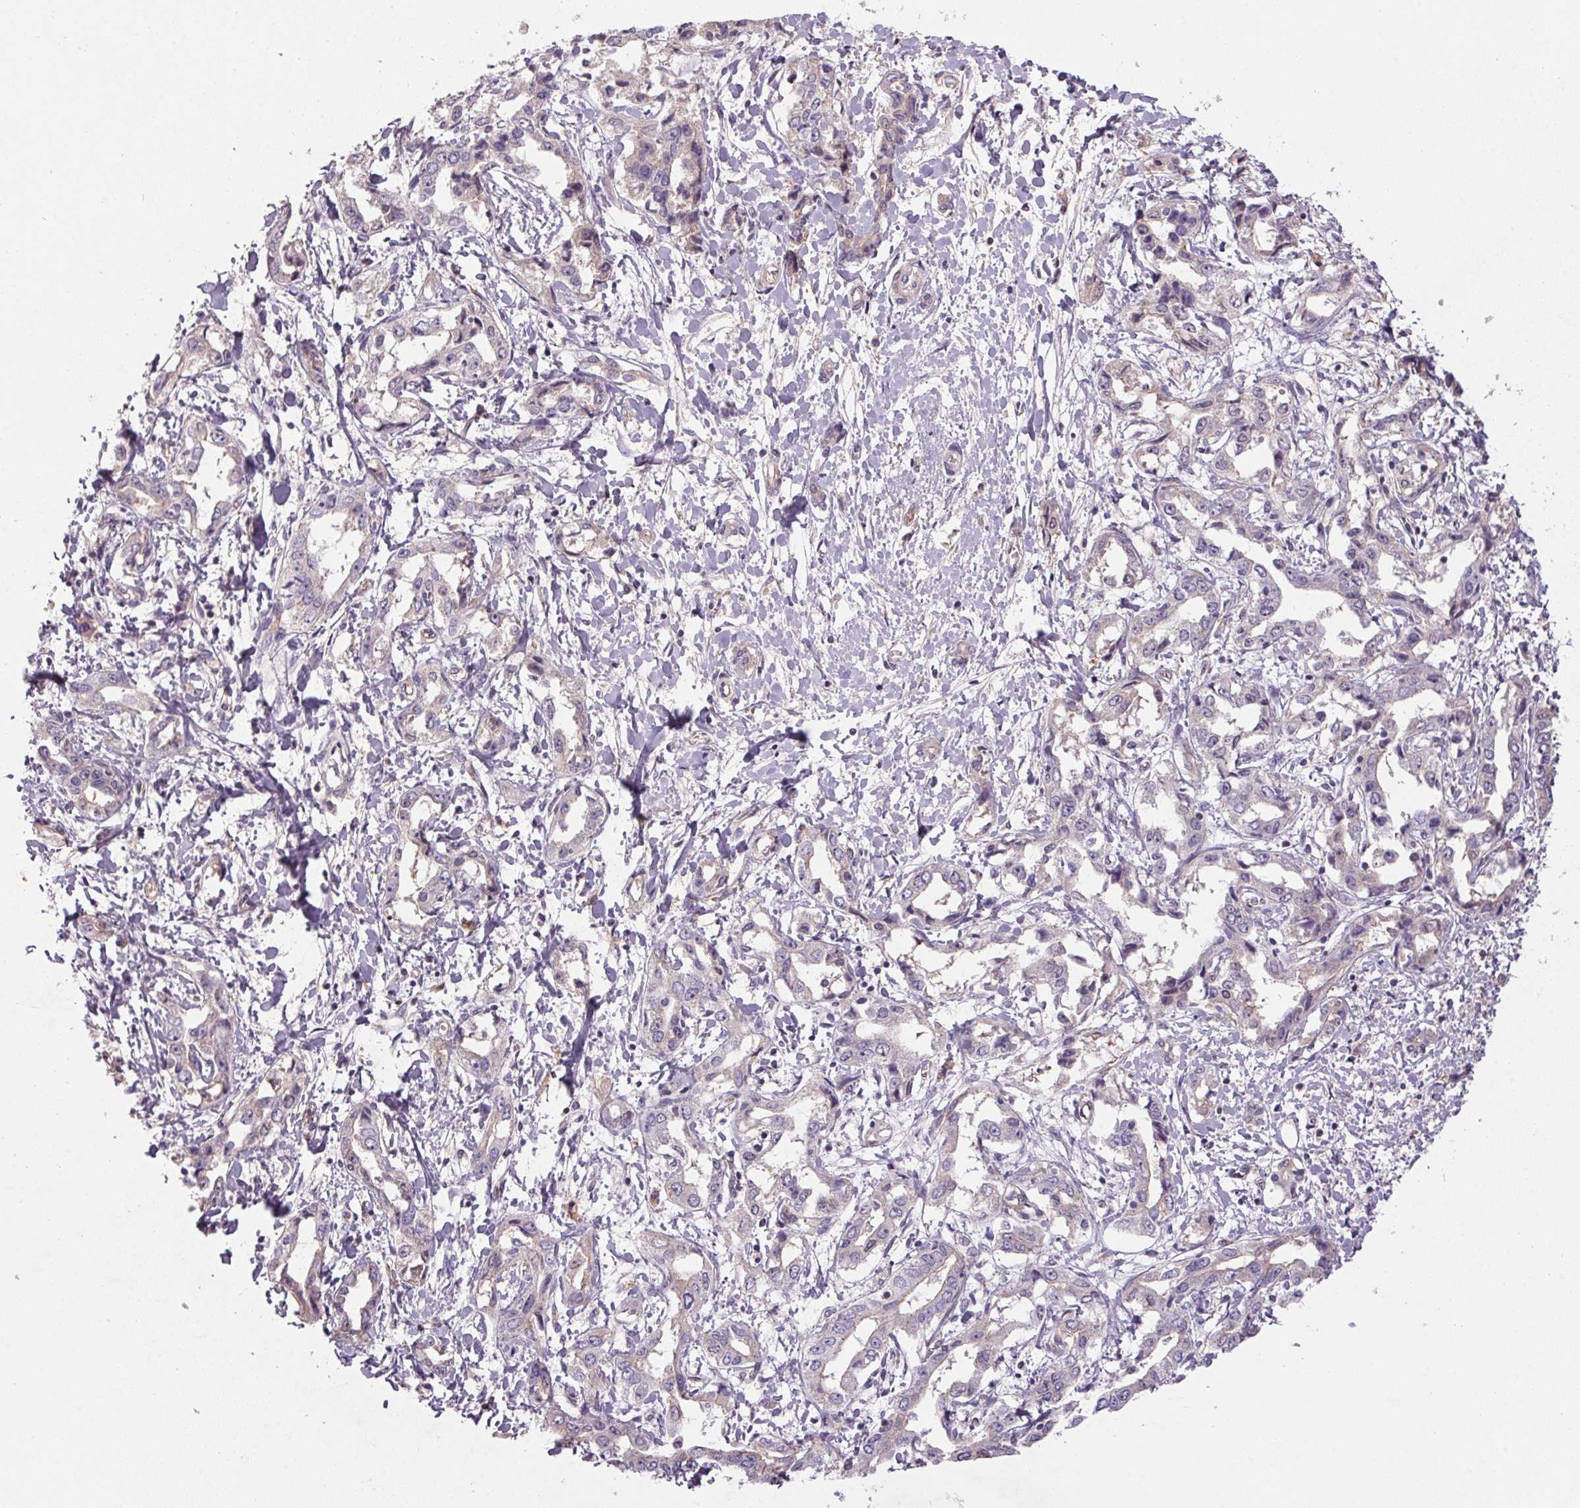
{"staining": {"intensity": "weak", "quantity": "<25%", "location": "cytoplasmic/membranous"}, "tissue": "liver cancer", "cell_type": "Tumor cells", "image_type": "cancer", "snomed": [{"axis": "morphology", "description": "Cholangiocarcinoma"}, {"axis": "topography", "description": "Liver"}], "caption": "There is no significant staining in tumor cells of liver cancer (cholangiocarcinoma).", "gene": "APOC4", "patient": {"sex": "male", "age": 59}}